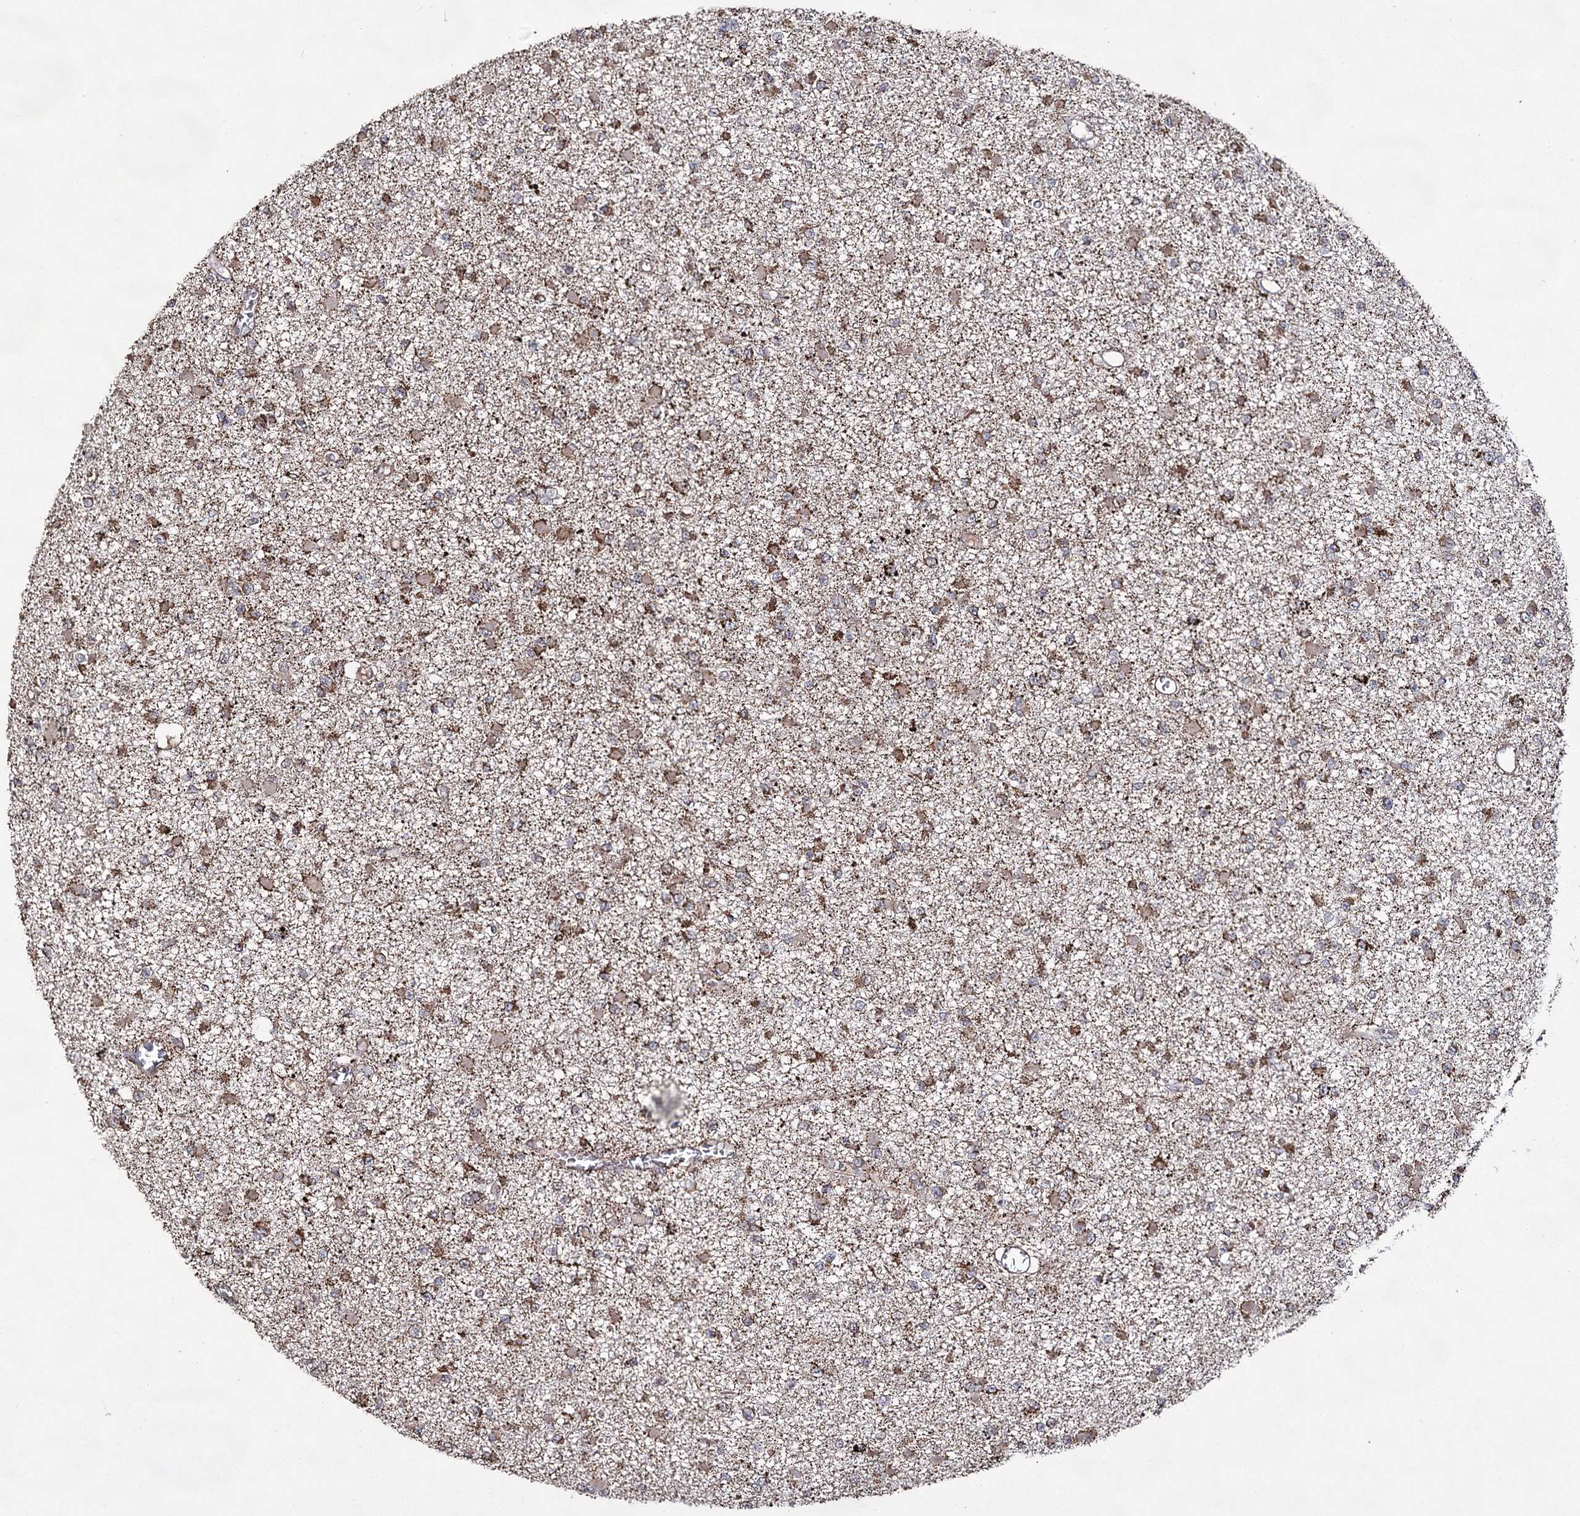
{"staining": {"intensity": "moderate", "quantity": ">75%", "location": "cytoplasmic/membranous"}, "tissue": "glioma", "cell_type": "Tumor cells", "image_type": "cancer", "snomed": [{"axis": "morphology", "description": "Glioma, malignant, Low grade"}, {"axis": "topography", "description": "Brain"}], "caption": "This histopathology image shows malignant glioma (low-grade) stained with immunohistochemistry (IHC) to label a protein in brown. The cytoplasmic/membranous of tumor cells show moderate positivity for the protein. Nuclei are counter-stained blue.", "gene": "ACTR6", "patient": {"sex": "female", "age": 22}}